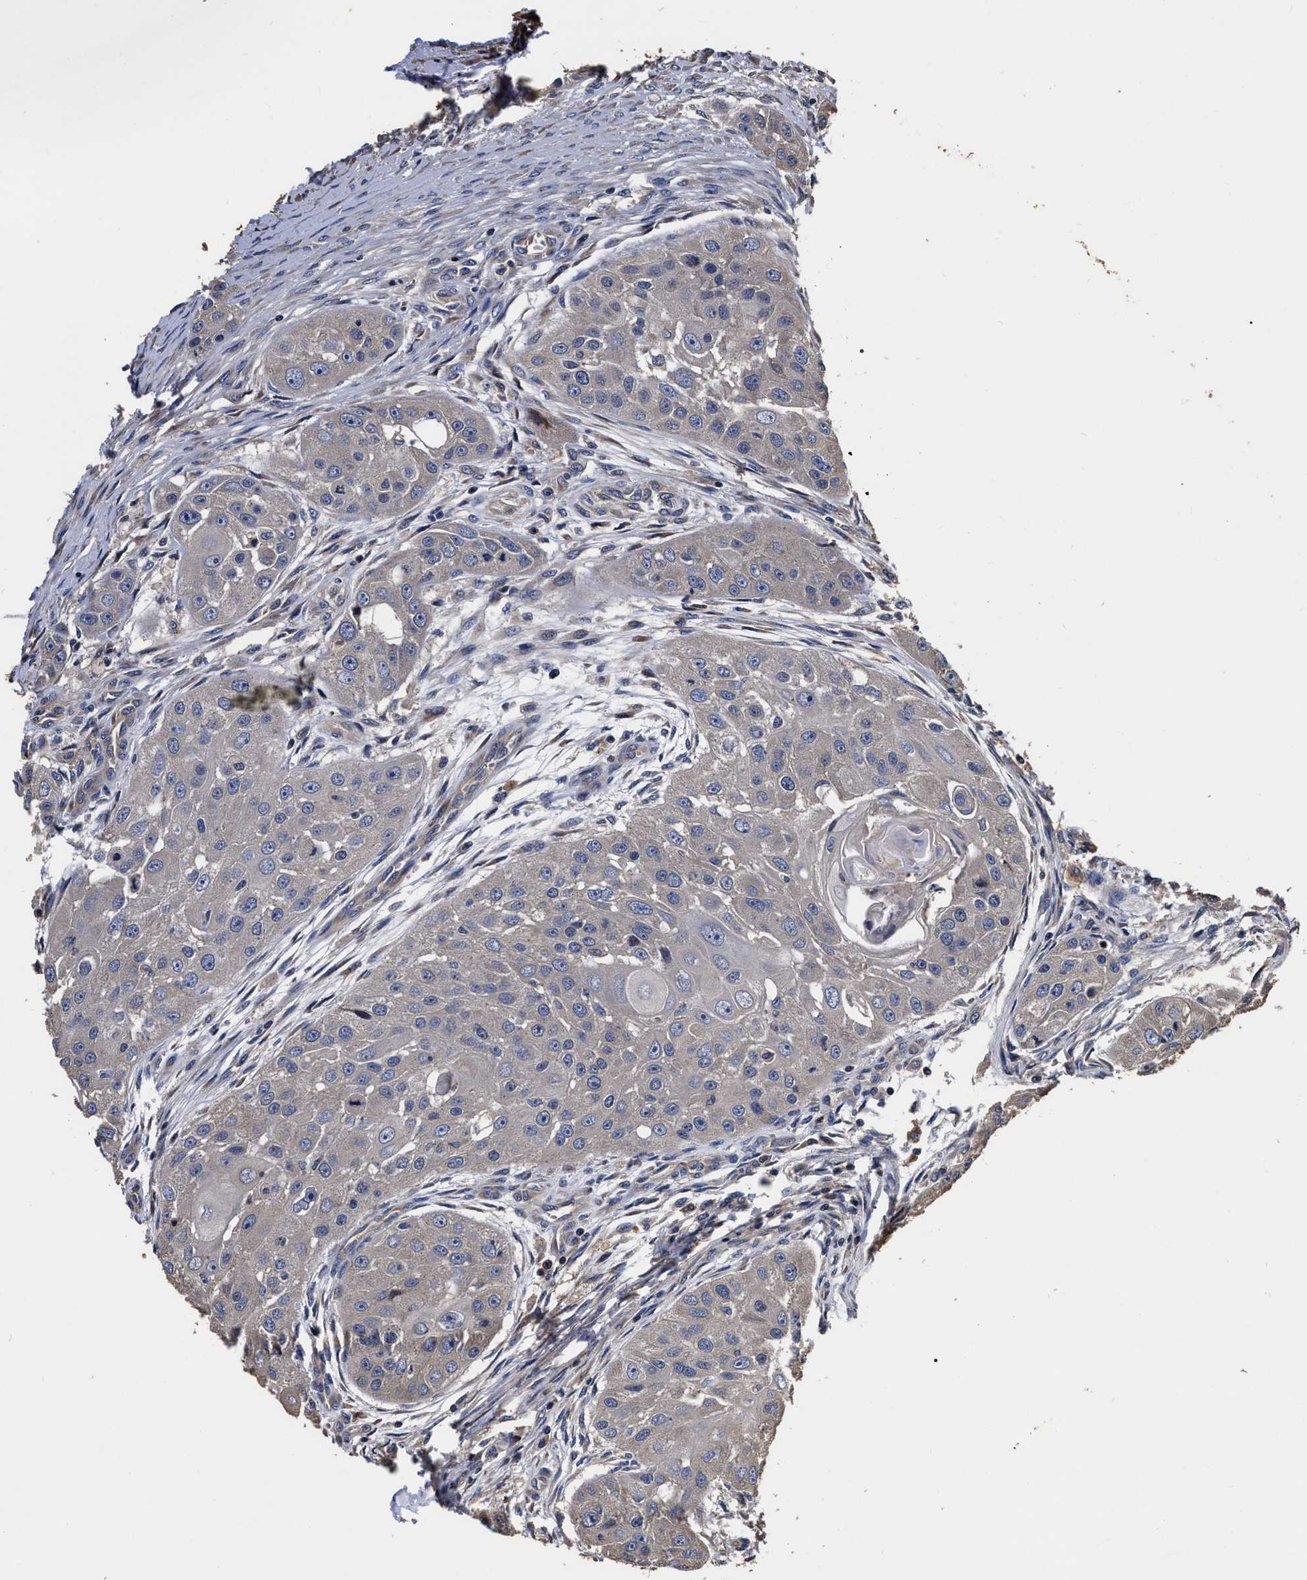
{"staining": {"intensity": "negative", "quantity": "none", "location": "none"}, "tissue": "head and neck cancer", "cell_type": "Tumor cells", "image_type": "cancer", "snomed": [{"axis": "morphology", "description": "Normal tissue, NOS"}, {"axis": "morphology", "description": "Squamous cell carcinoma, NOS"}, {"axis": "topography", "description": "Skeletal muscle"}, {"axis": "topography", "description": "Head-Neck"}], "caption": "IHC of human squamous cell carcinoma (head and neck) demonstrates no positivity in tumor cells.", "gene": "ABCG8", "patient": {"sex": "male", "age": 51}}